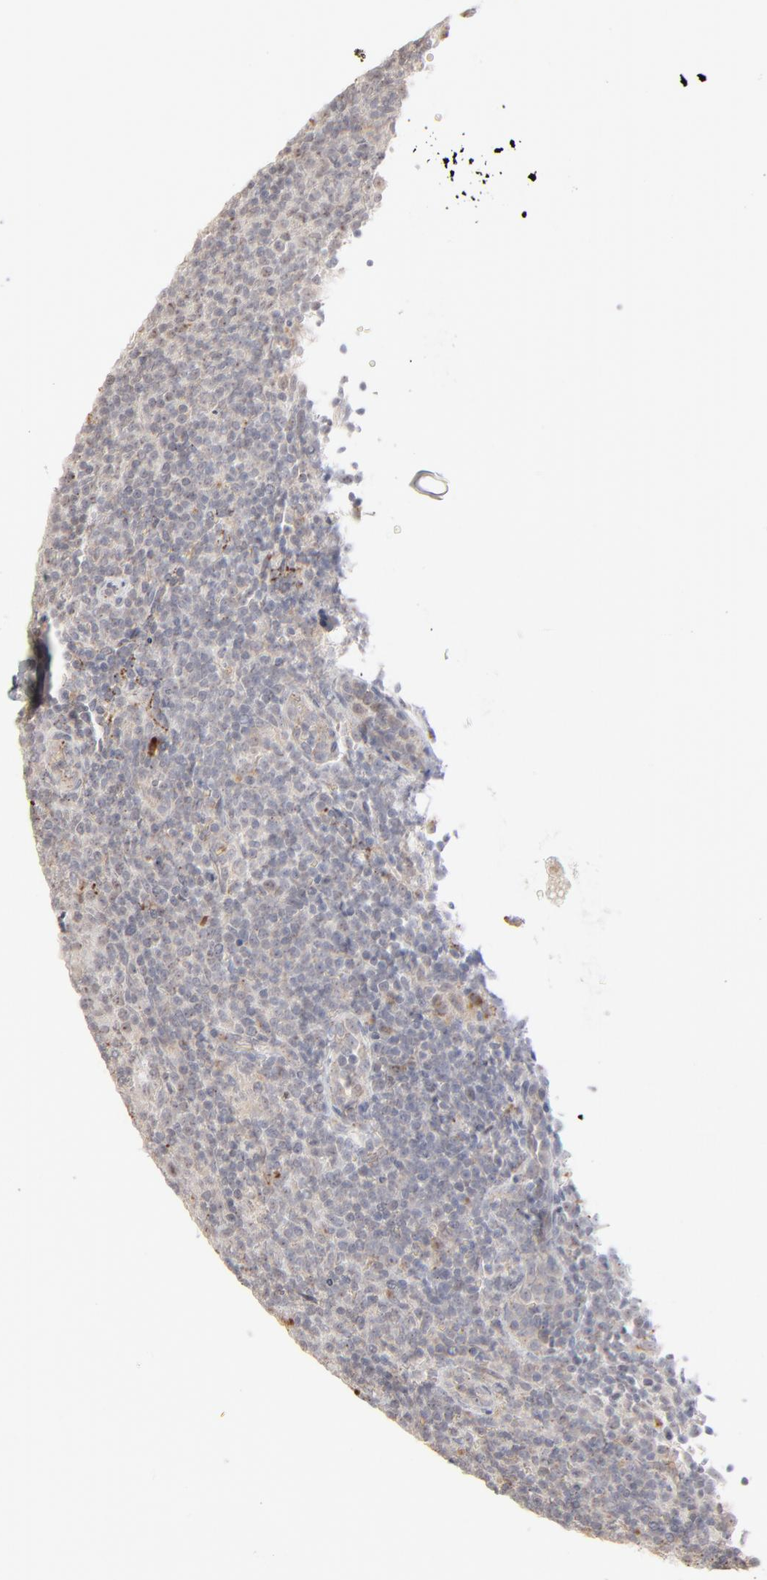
{"staining": {"intensity": "negative", "quantity": "none", "location": "none"}, "tissue": "lymphoma", "cell_type": "Tumor cells", "image_type": "cancer", "snomed": [{"axis": "morphology", "description": "Malignant lymphoma, non-Hodgkin's type, Low grade"}, {"axis": "topography", "description": "Lymph node"}], "caption": "Low-grade malignant lymphoma, non-Hodgkin's type was stained to show a protein in brown. There is no significant expression in tumor cells.", "gene": "POMT2", "patient": {"sex": "male", "age": 70}}